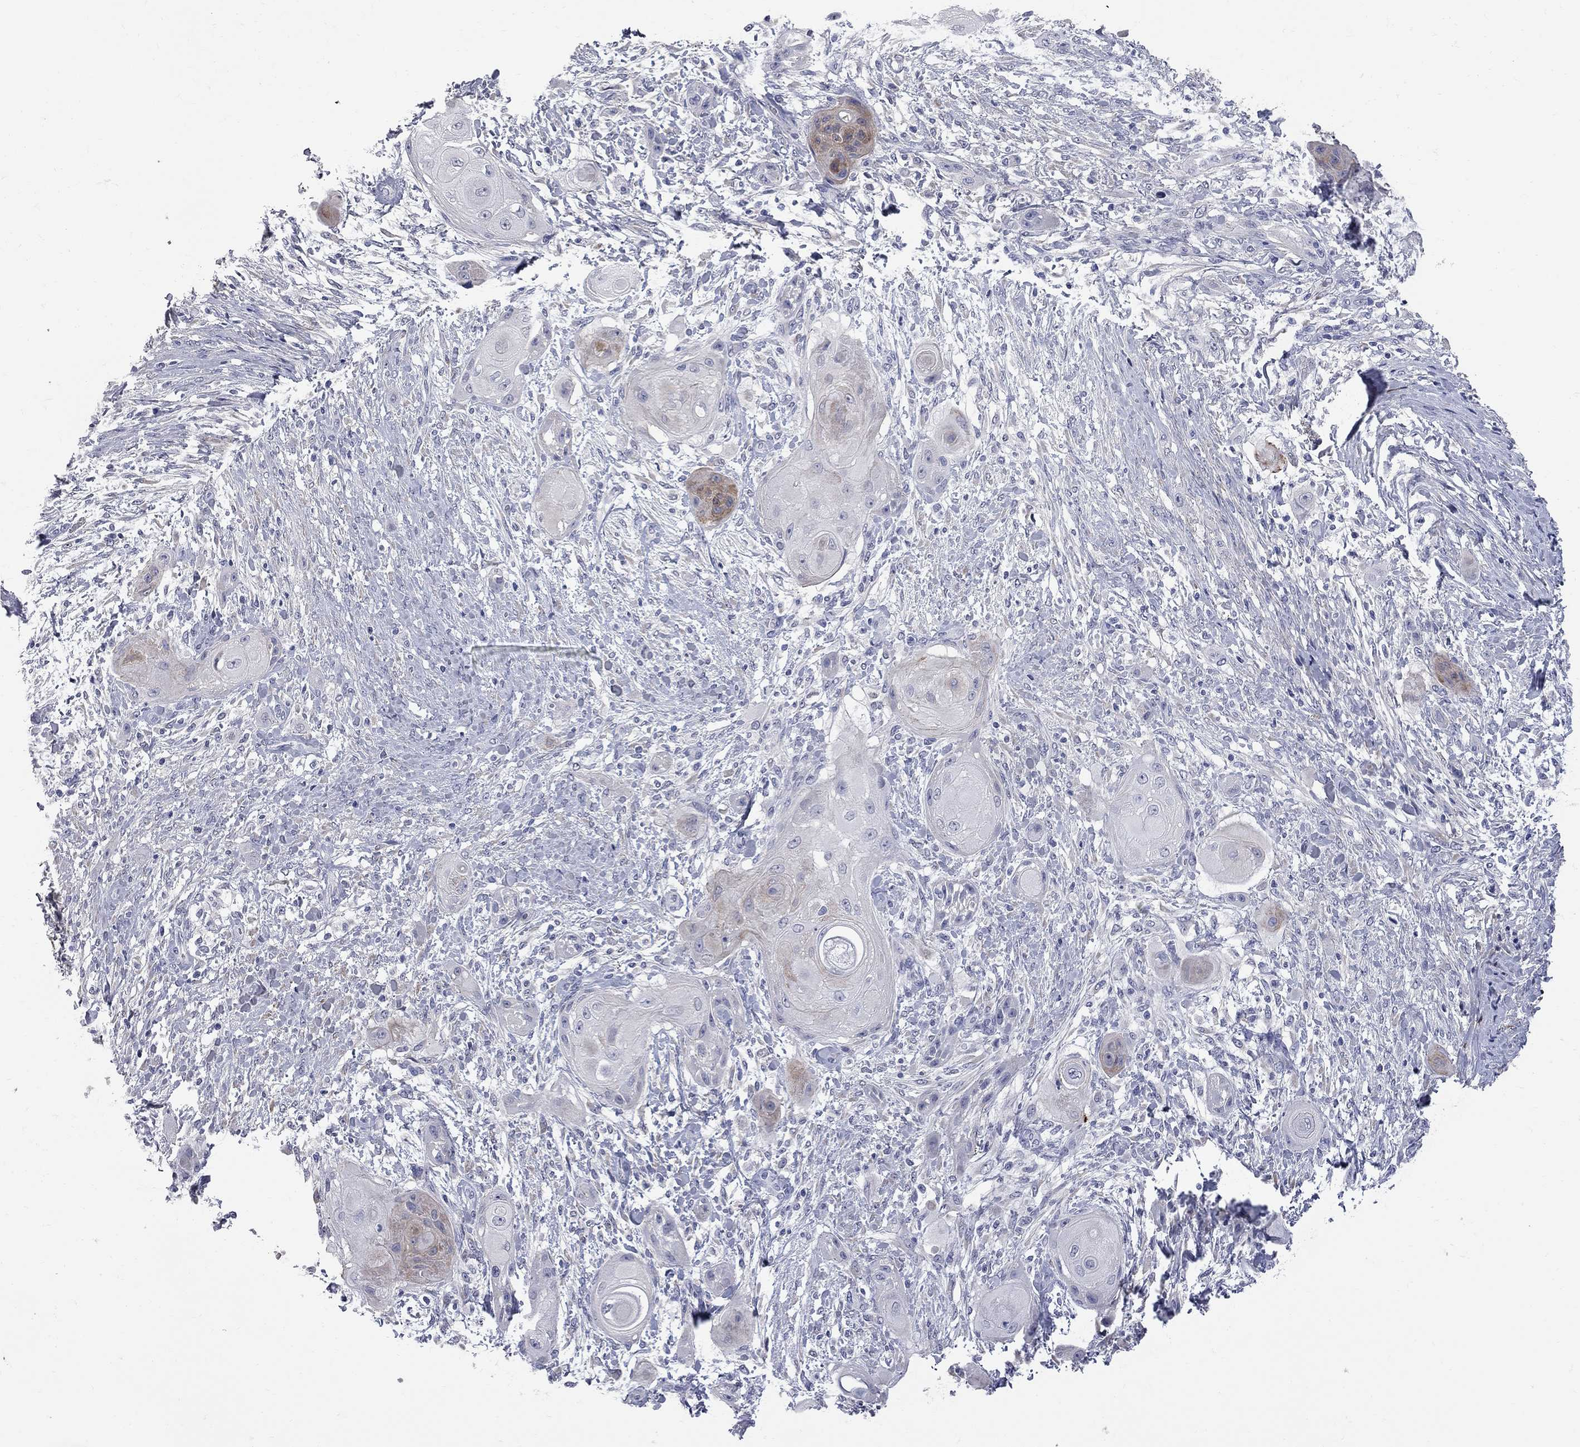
{"staining": {"intensity": "moderate", "quantity": "<25%", "location": "cytoplasmic/membranous"}, "tissue": "skin cancer", "cell_type": "Tumor cells", "image_type": "cancer", "snomed": [{"axis": "morphology", "description": "Squamous cell carcinoma, NOS"}, {"axis": "topography", "description": "Skin"}], "caption": "Moderate cytoplasmic/membranous expression for a protein is appreciated in about <25% of tumor cells of squamous cell carcinoma (skin) using IHC.", "gene": "FAM221B", "patient": {"sex": "male", "age": 62}}